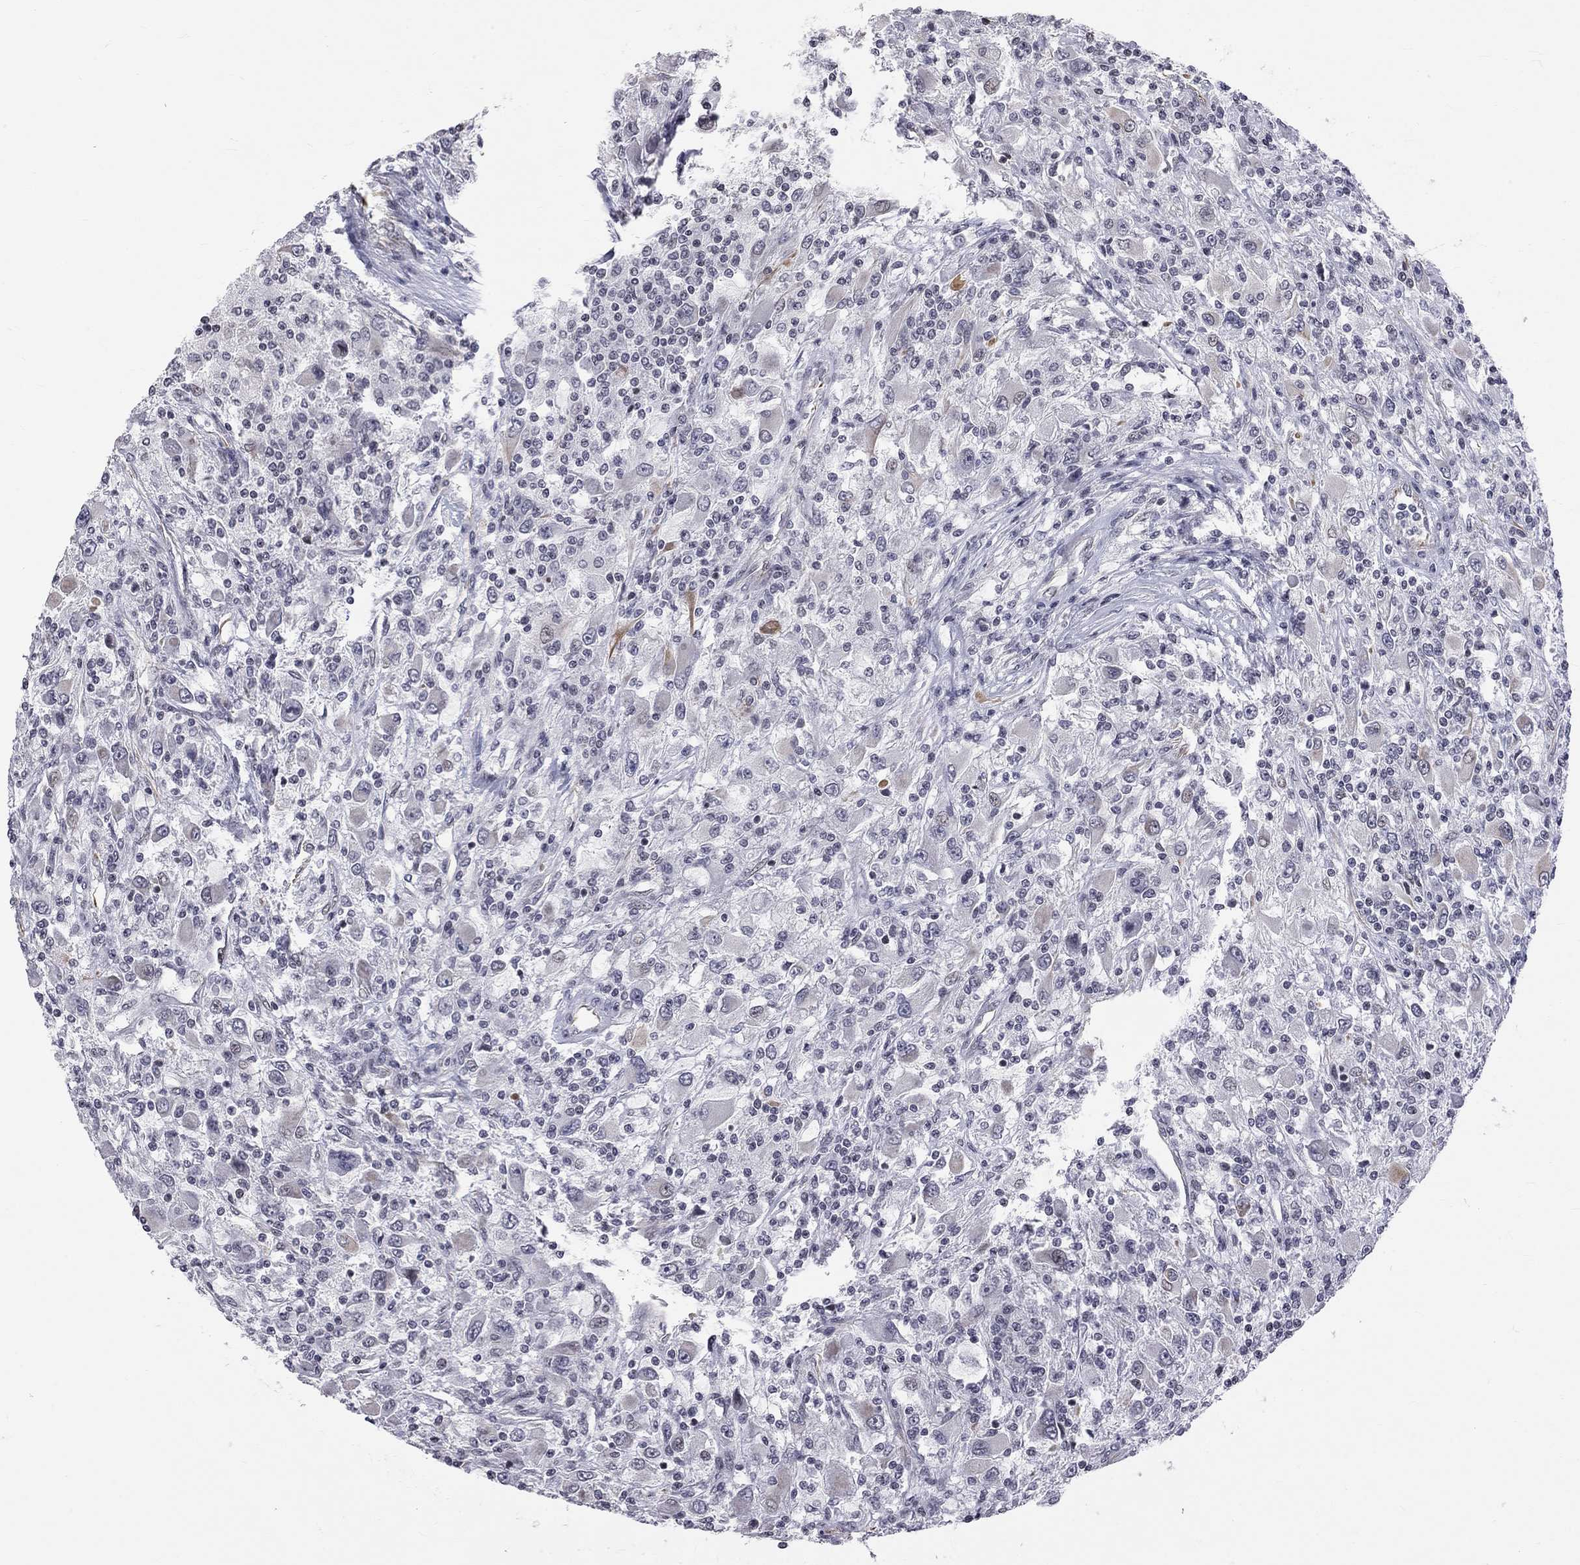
{"staining": {"intensity": "negative", "quantity": "none", "location": "none"}, "tissue": "renal cancer", "cell_type": "Tumor cells", "image_type": "cancer", "snomed": [{"axis": "morphology", "description": "Adenocarcinoma, NOS"}, {"axis": "topography", "description": "Kidney"}], "caption": "Immunohistochemistry (IHC) image of neoplastic tissue: human renal cancer stained with DAB displays no significant protein expression in tumor cells.", "gene": "MTNR1B", "patient": {"sex": "female", "age": 67}}